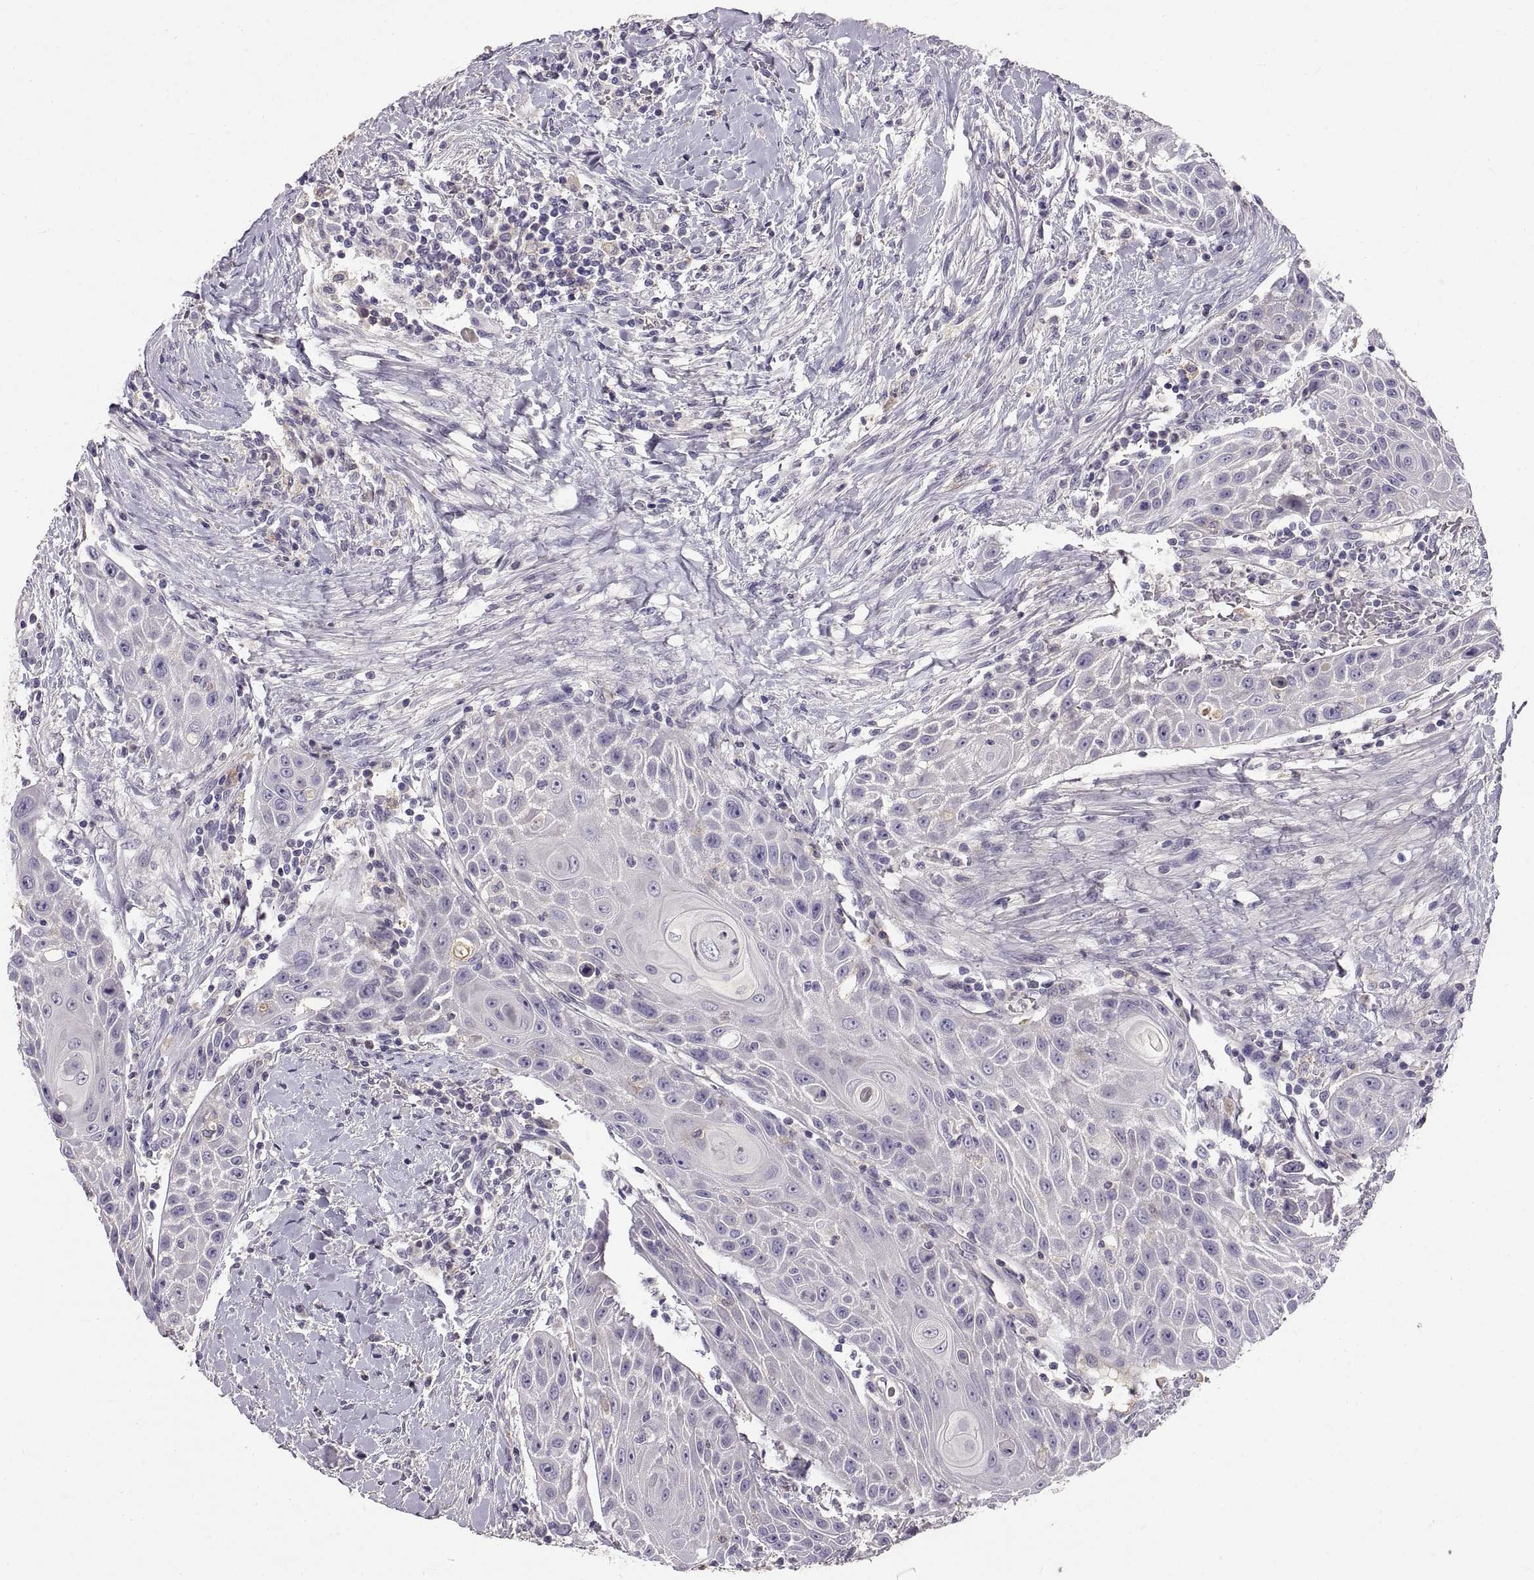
{"staining": {"intensity": "negative", "quantity": "none", "location": "none"}, "tissue": "head and neck cancer", "cell_type": "Tumor cells", "image_type": "cancer", "snomed": [{"axis": "morphology", "description": "Squamous cell carcinoma, NOS"}, {"axis": "topography", "description": "Head-Neck"}], "caption": "Immunohistochemistry (IHC) micrograph of neoplastic tissue: human head and neck squamous cell carcinoma stained with DAB (3,3'-diaminobenzidine) reveals no significant protein expression in tumor cells.", "gene": "ADAM32", "patient": {"sex": "male", "age": 69}}